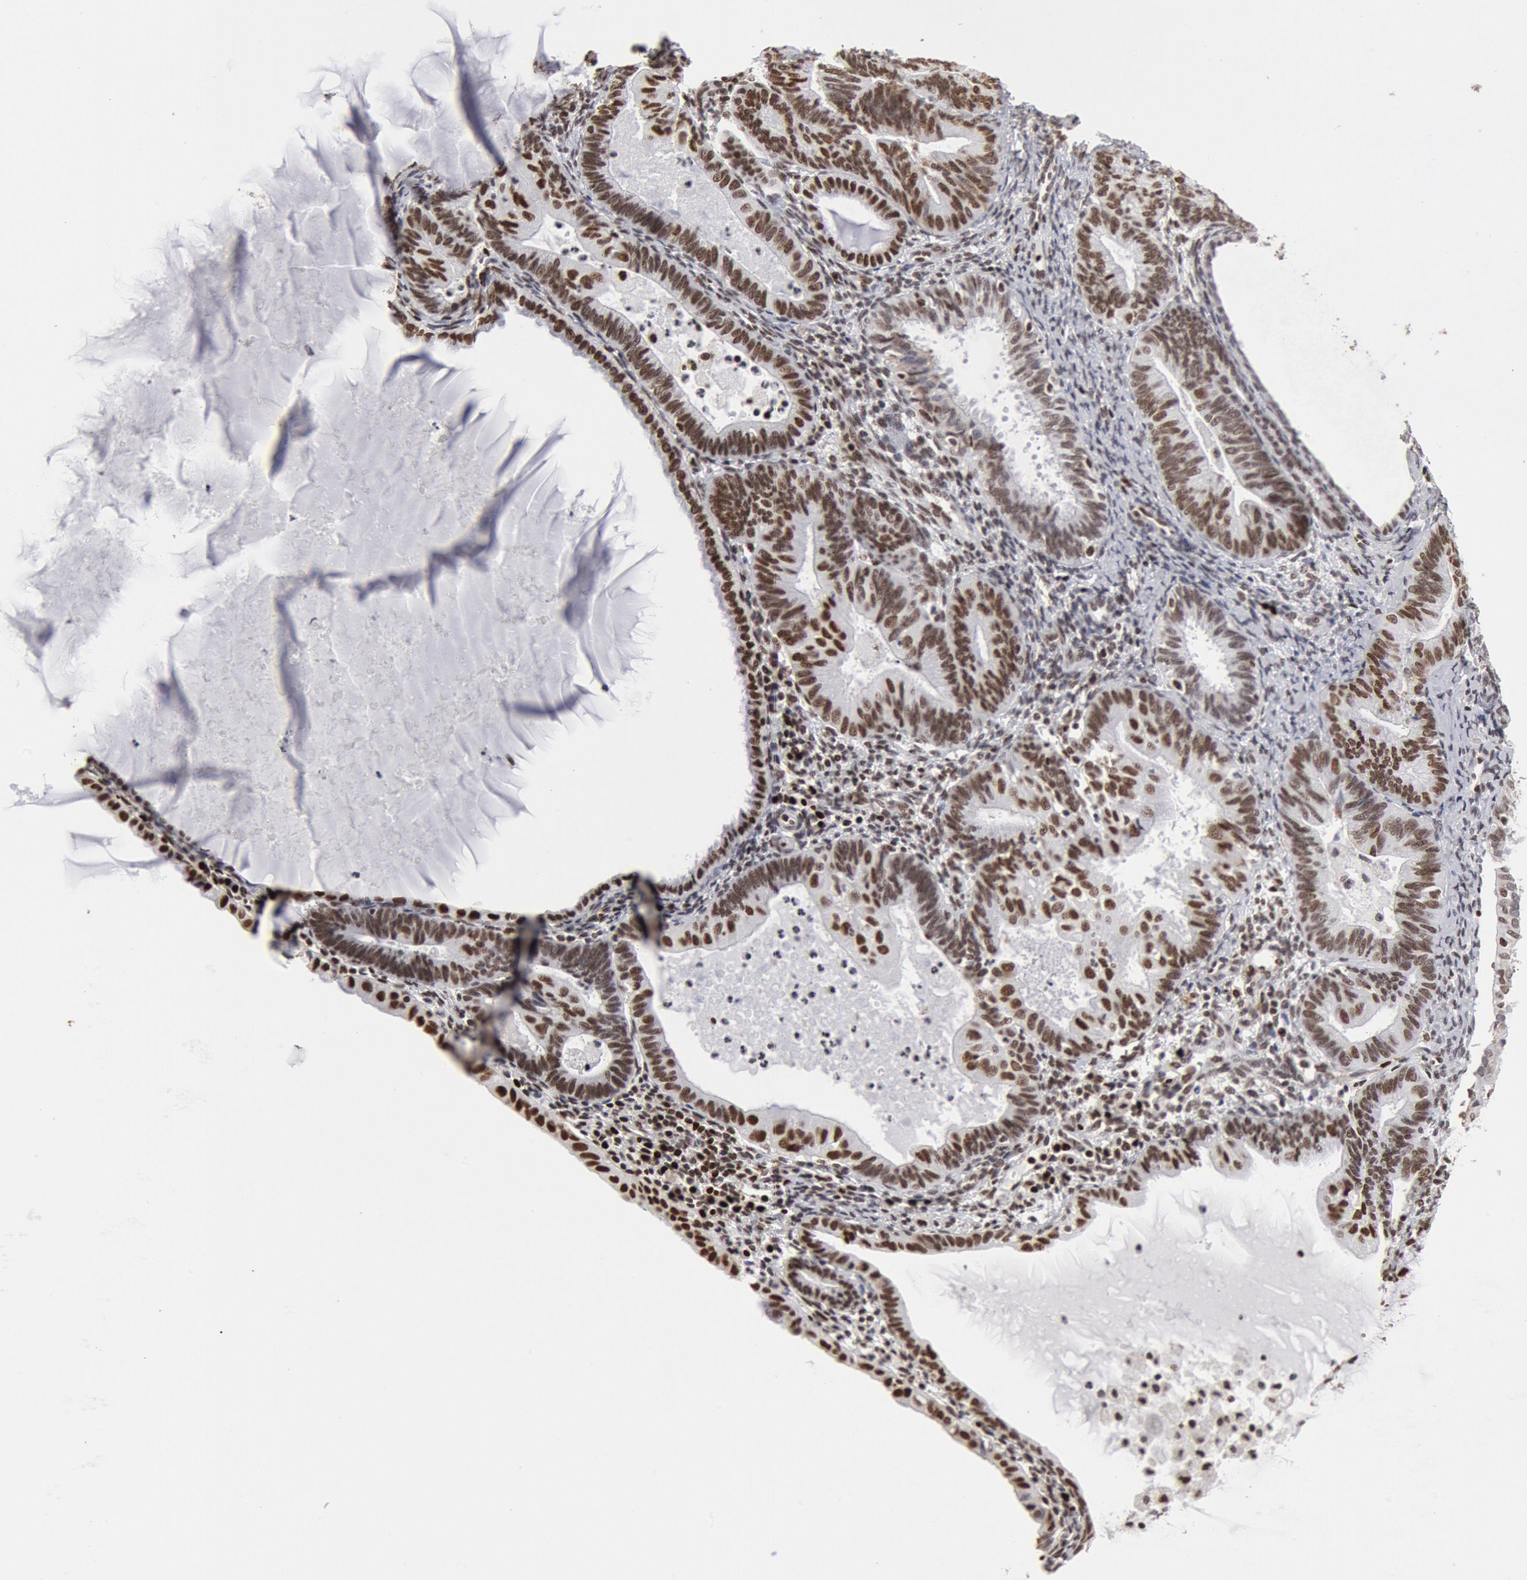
{"staining": {"intensity": "strong", "quantity": ">75%", "location": "nuclear"}, "tissue": "endometrial cancer", "cell_type": "Tumor cells", "image_type": "cancer", "snomed": [{"axis": "morphology", "description": "Adenocarcinoma, NOS"}, {"axis": "topography", "description": "Endometrium"}], "caption": "Immunohistochemical staining of endometrial cancer demonstrates high levels of strong nuclear staining in about >75% of tumor cells. The staining was performed using DAB, with brown indicating positive protein expression. Nuclei are stained blue with hematoxylin.", "gene": "SUB1", "patient": {"sex": "female", "age": 63}}